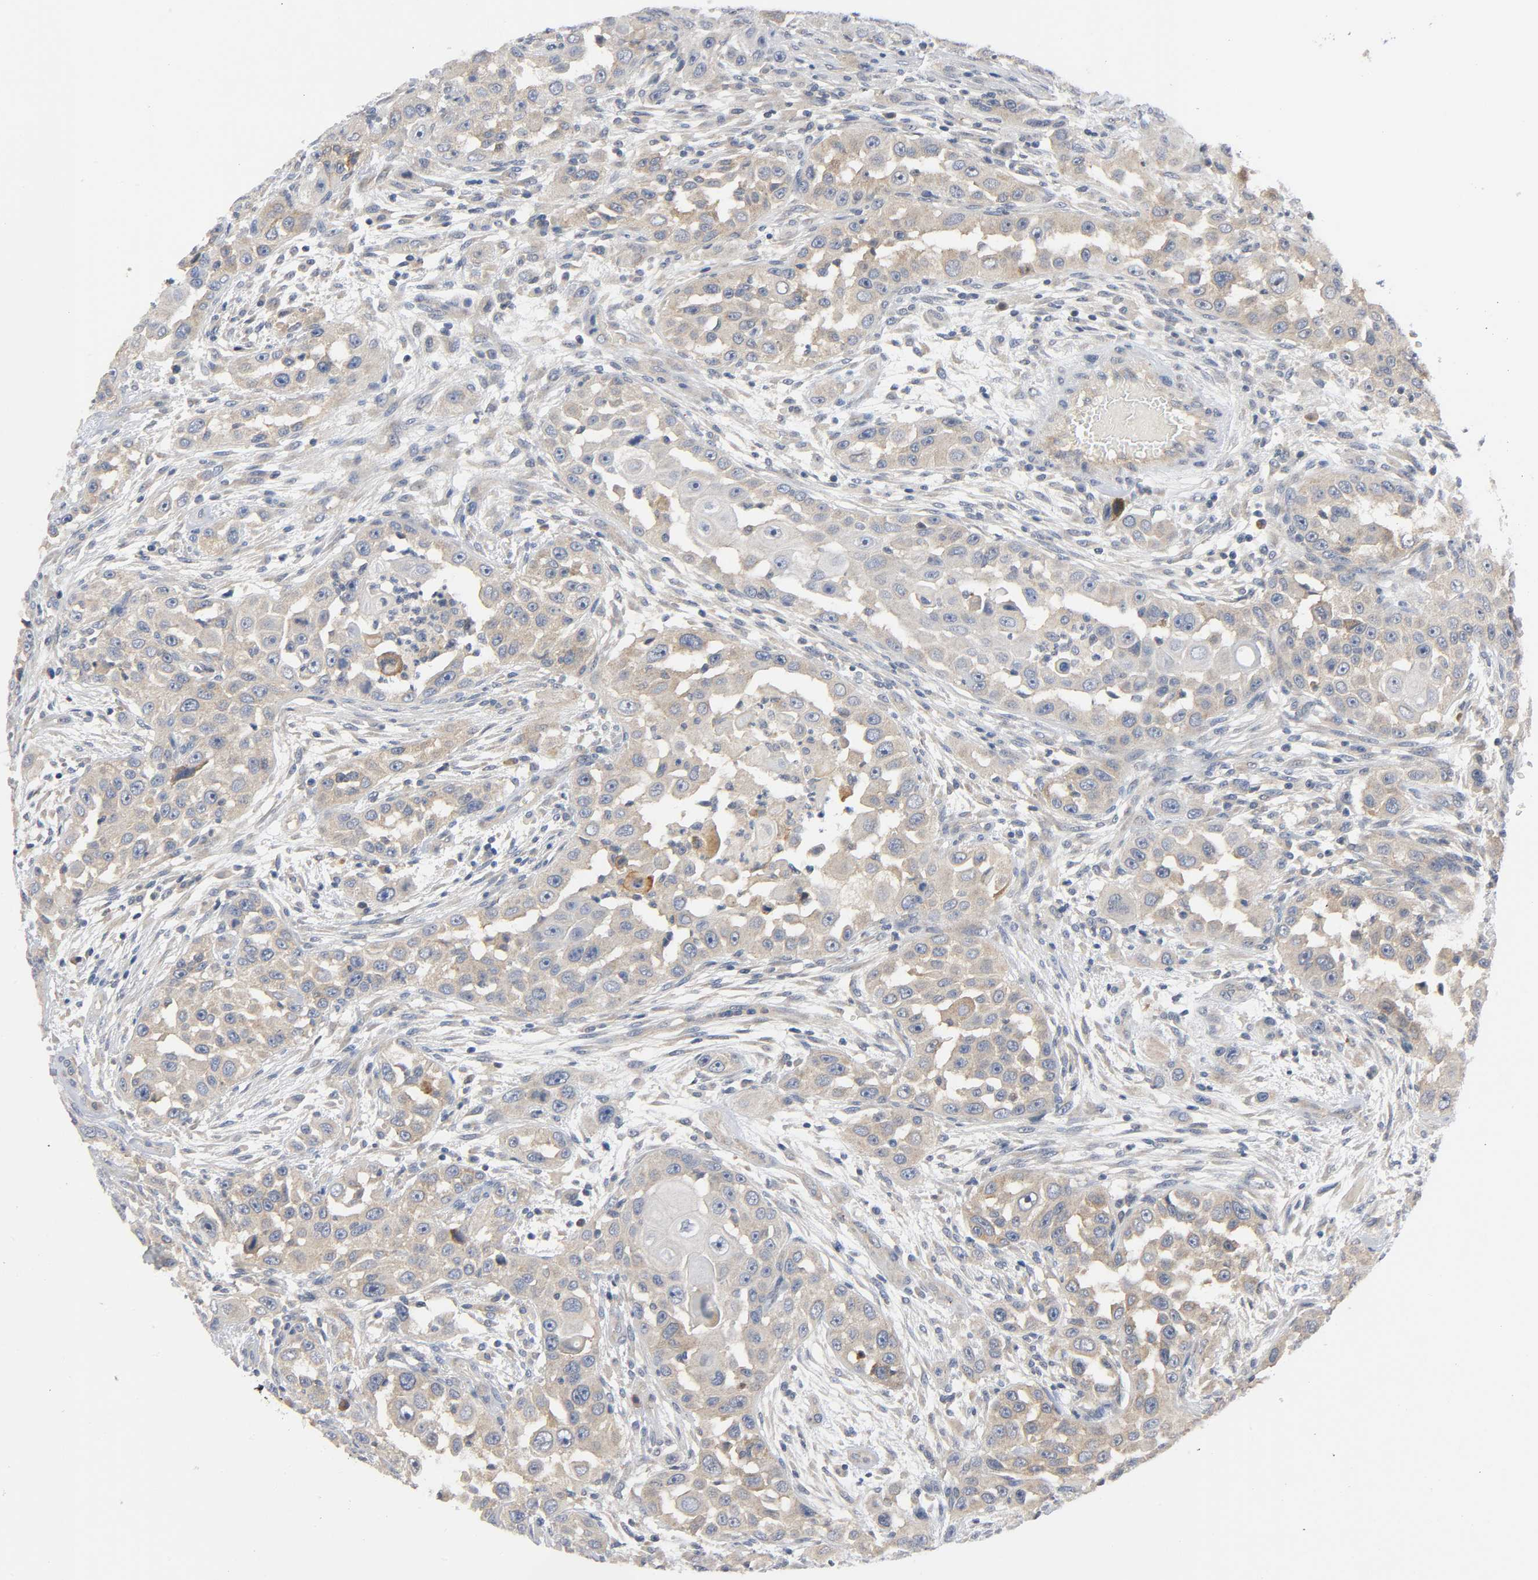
{"staining": {"intensity": "weak", "quantity": ">75%", "location": "cytoplasmic/membranous"}, "tissue": "head and neck cancer", "cell_type": "Tumor cells", "image_type": "cancer", "snomed": [{"axis": "morphology", "description": "Carcinoma, NOS"}, {"axis": "topography", "description": "Head-Neck"}], "caption": "A high-resolution photomicrograph shows IHC staining of carcinoma (head and neck), which reveals weak cytoplasmic/membranous staining in approximately >75% of tumor cells.", "gene": "HDAC6", "patient": {"sex": "male", "age": 87}}